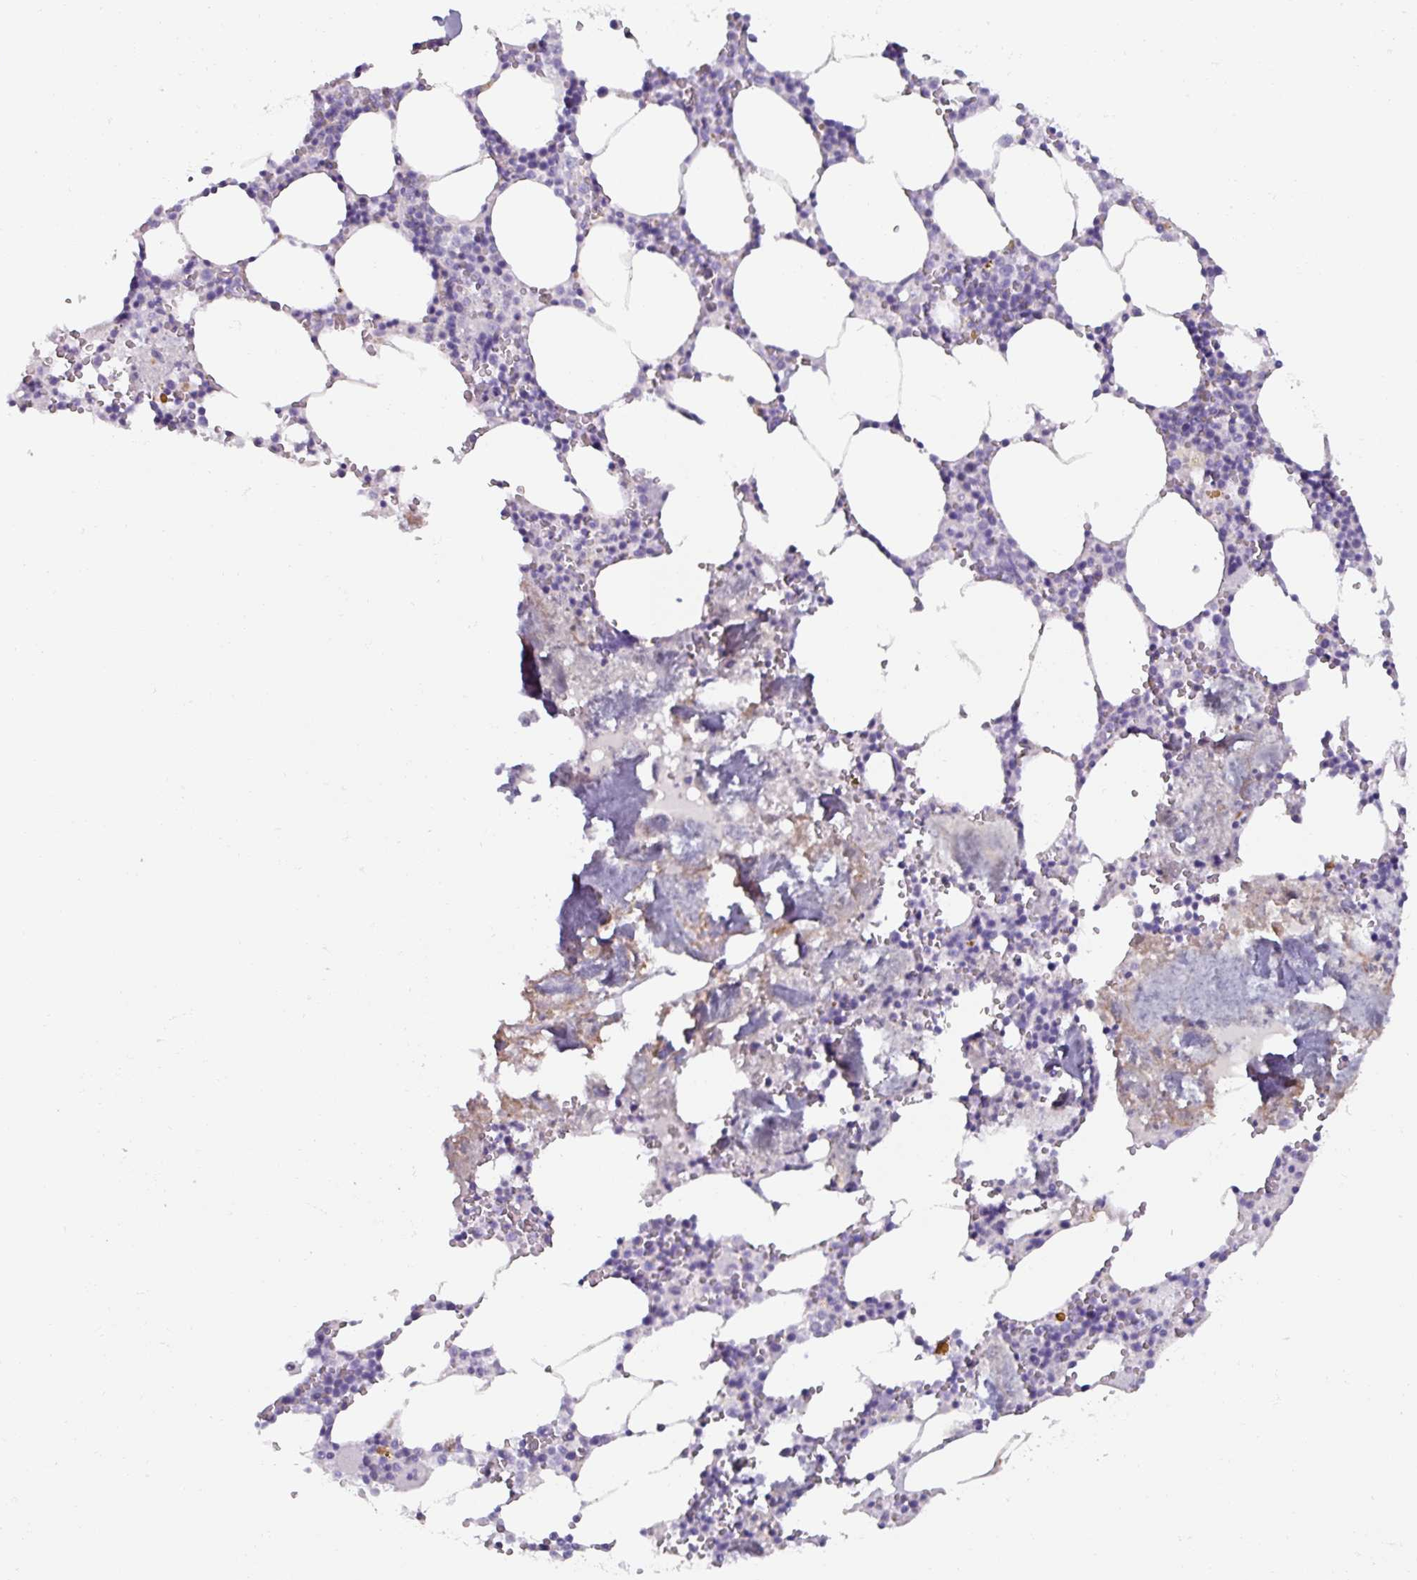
{"staining": {"intensity": "negative", "quantity": "none", "location": "none"}, "tissue": "bone marrow", "cell_type": "Hematopoietic cells", "image_type": "normal", "snomed": [{"axis": "morphology", "description": "Normal tissue, NOS"}, {"axis": "topography", "description": "Bone marrow"}], "caption": "IHC of benign bone marrow reveals no positivity in hematopoietic cells. (Brightfield microscopy of DAB immunohistochemistry at high magnification).", "gene": "SPESP1", "patient": {"sex": "male", "age": 54}}